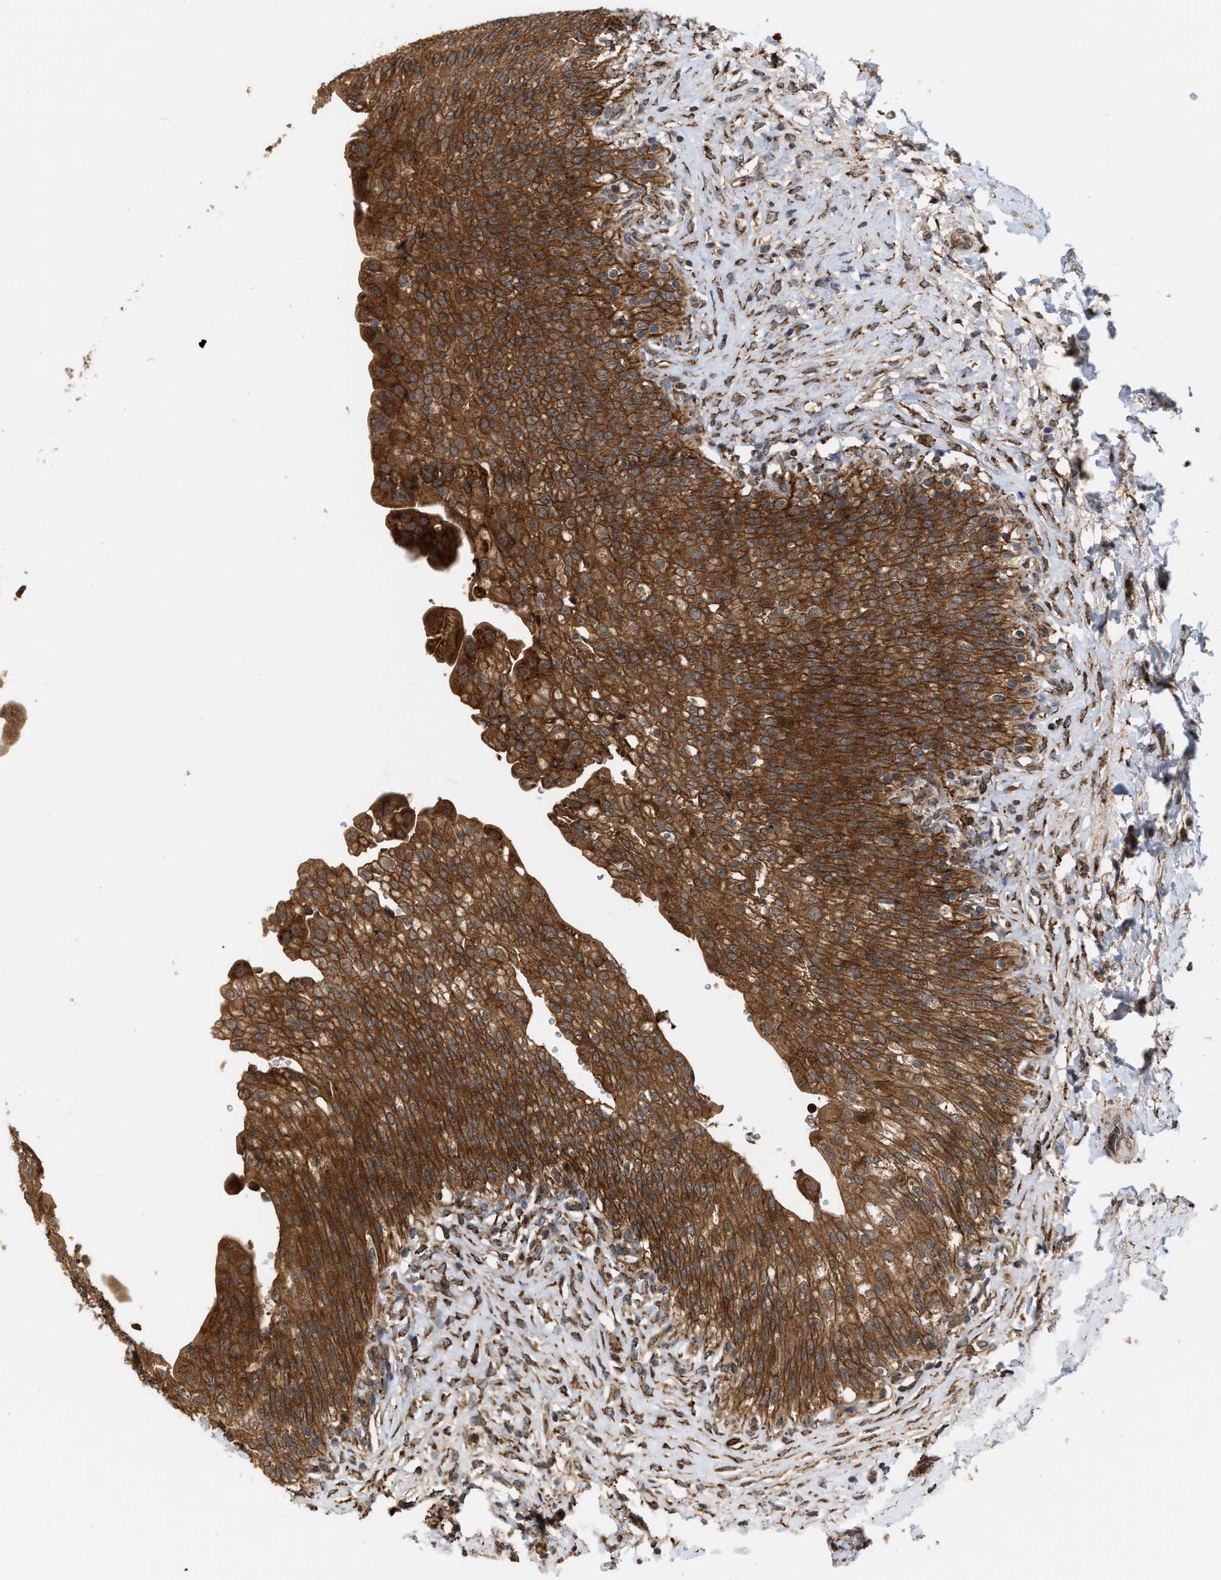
{"staining": {"intensity": "strong", "quantity": ">75%", "location": "cytoplasmic/membranous"}, "tissue": "urinary bladder", "cell_type": "Urothelial cells", "image_type": "normal", "snomed": [{"axis": "morphology", "description": "Urothelial carcinoma, High grade"}, {"axis": "topography", "description": "Urinary bladder"}], "caption": "This is a histology image of immunohistochemistry staining of normal urinary bladder, which shows strong expression in the cytoplasmic/membranous of urothelial cells.", "gene": "IQCE", "patient": {"sex": "male", "age": 46}}